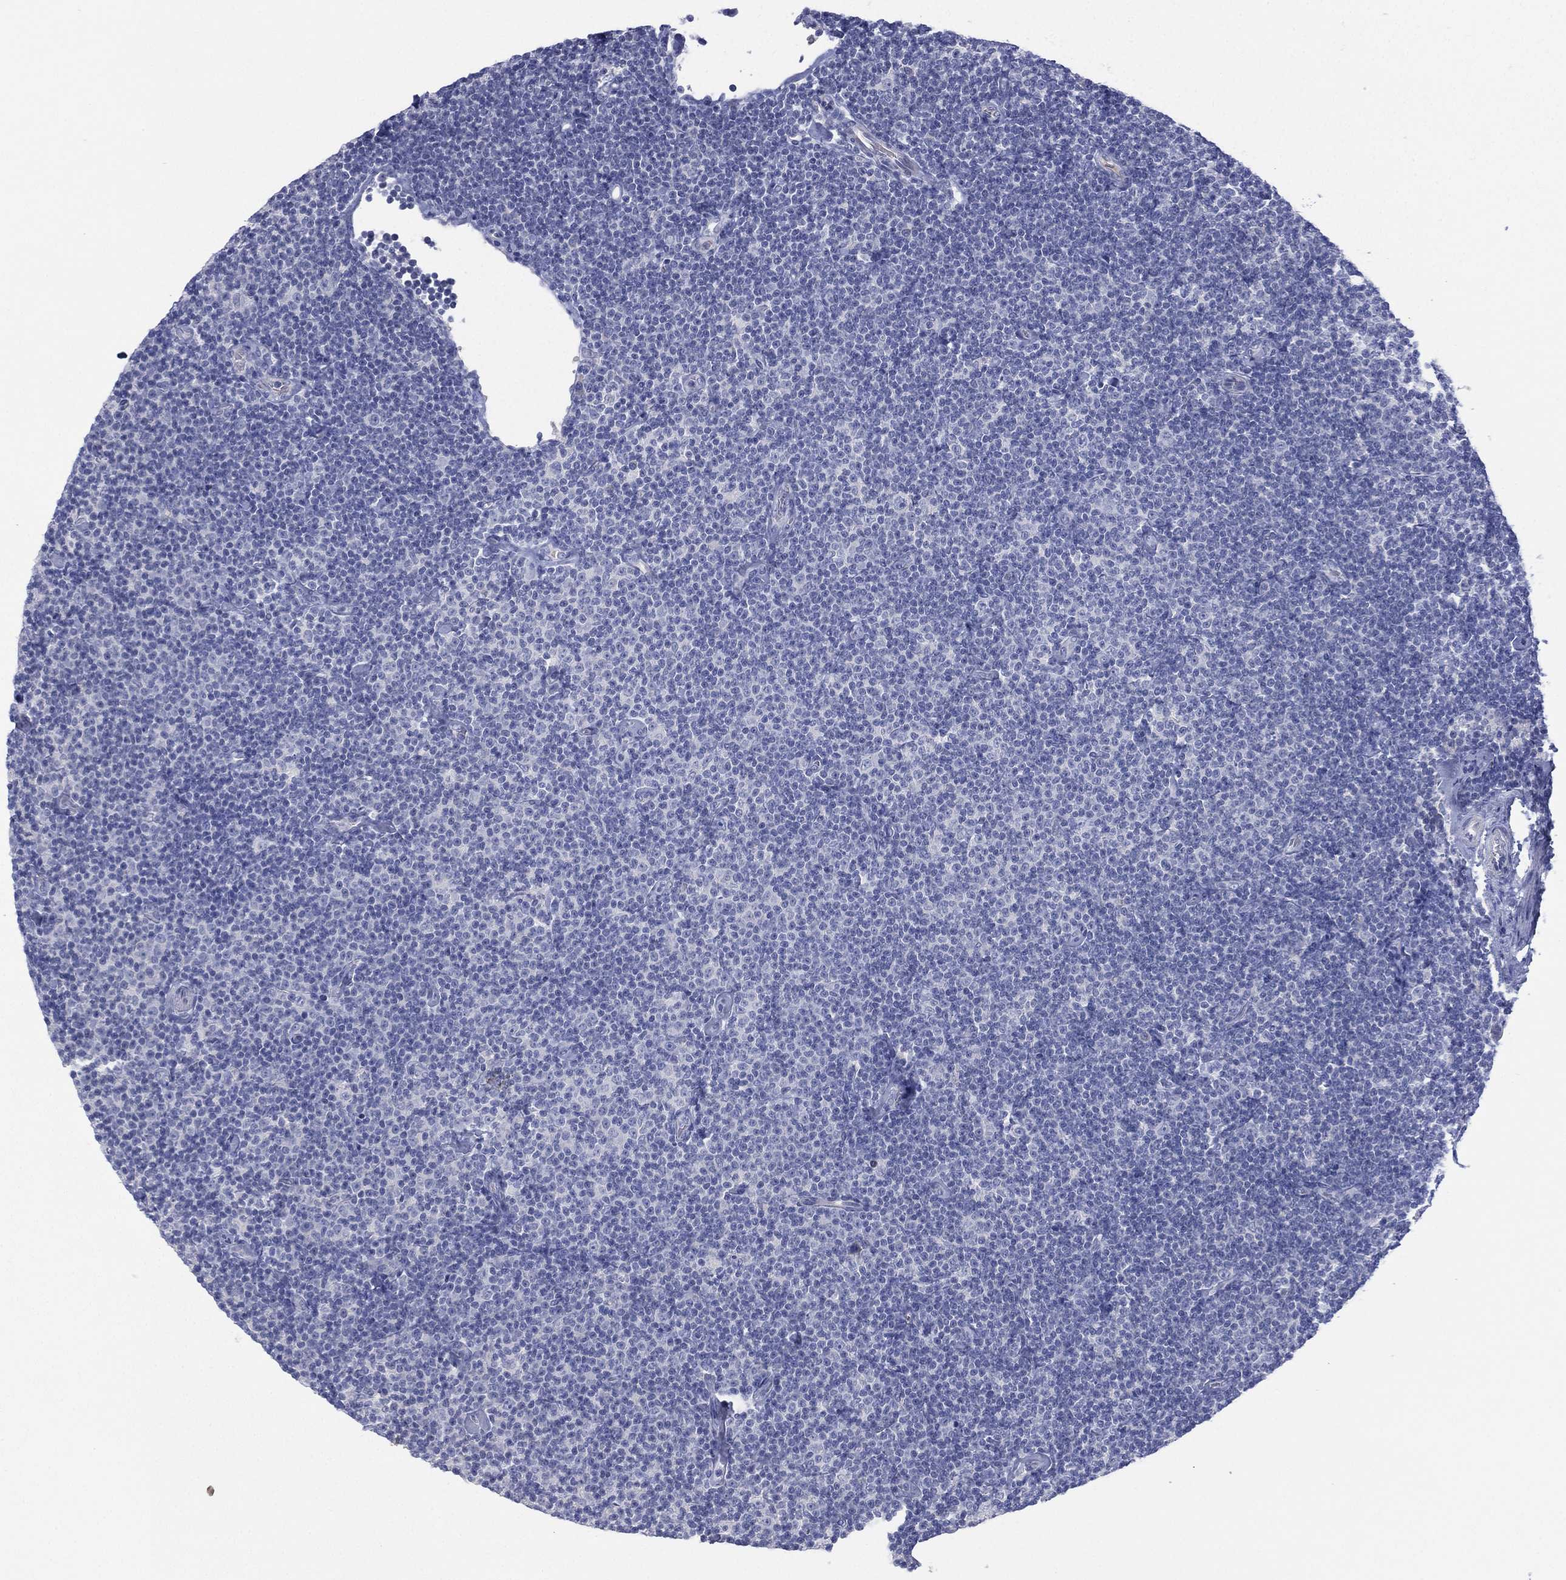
{"staining": {"intensity": "negative", "quantity": "none", "location": "none"}, "tissue": "lymphoma", "cell_type": "Tumor cells", "image_type": "cancer", "snomed": [{"axis": "morphology", "description": "Malignant lymphoma, non-Hodgkin's type, Low grade"}, {"axis": "topography", "description": "Lymph node"}], "caption": "A high-resolution micrograph shows immunohistochemistry (IHC) staining of lymphoma, which reveals no significant positivity in tumor cells.", "gene": "CYP2D6", "patient": {"sex": "male", "age": 81}}